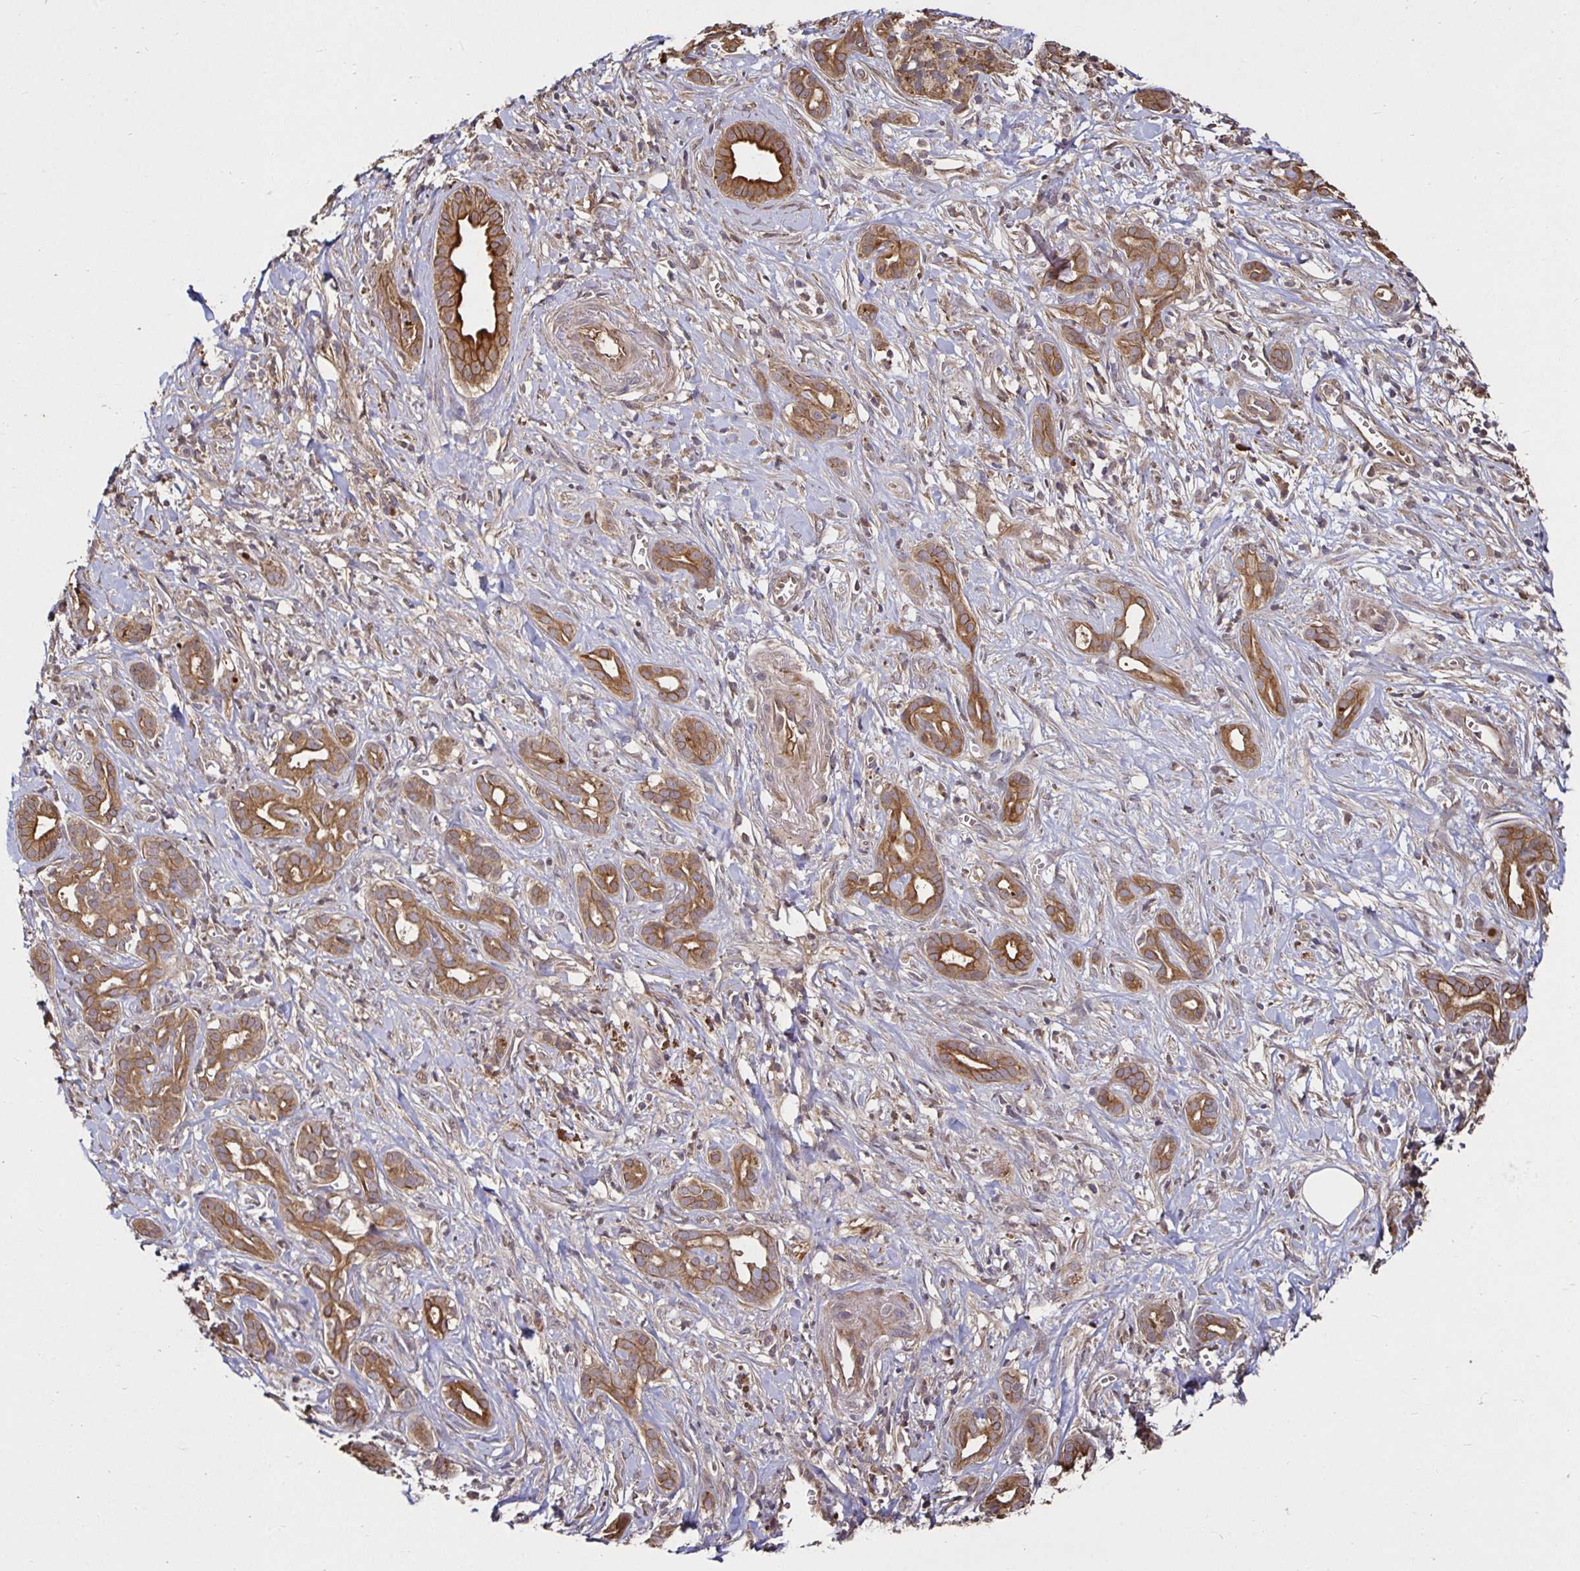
{"staining": {"intensity": "moderate", "quantity": ">75%", "location": "cytoplasmic/membranous"}, "tissue": "pancreatic cancer", "cell_type": "Tumor cells", "image_type": "cancer", "snomed": [{"axis": "morphology", "description": "Adenocarcinoma, NOS"}, {"axis": "topography", "description": "Pancreas"}], "caption": "IHC micrograph of neoplastic tissue: pancreatic adenocarcinoma stained using immunohistochemistry (IHC) shows medium levels of moderate protein expression localized specifically in the cytoplasmic/membranous of tumor cells, appearing as a cytoplasmic/membranous brown color.", "gene": "SMYD3", "patient": {"sex": "male", "age": 61}}